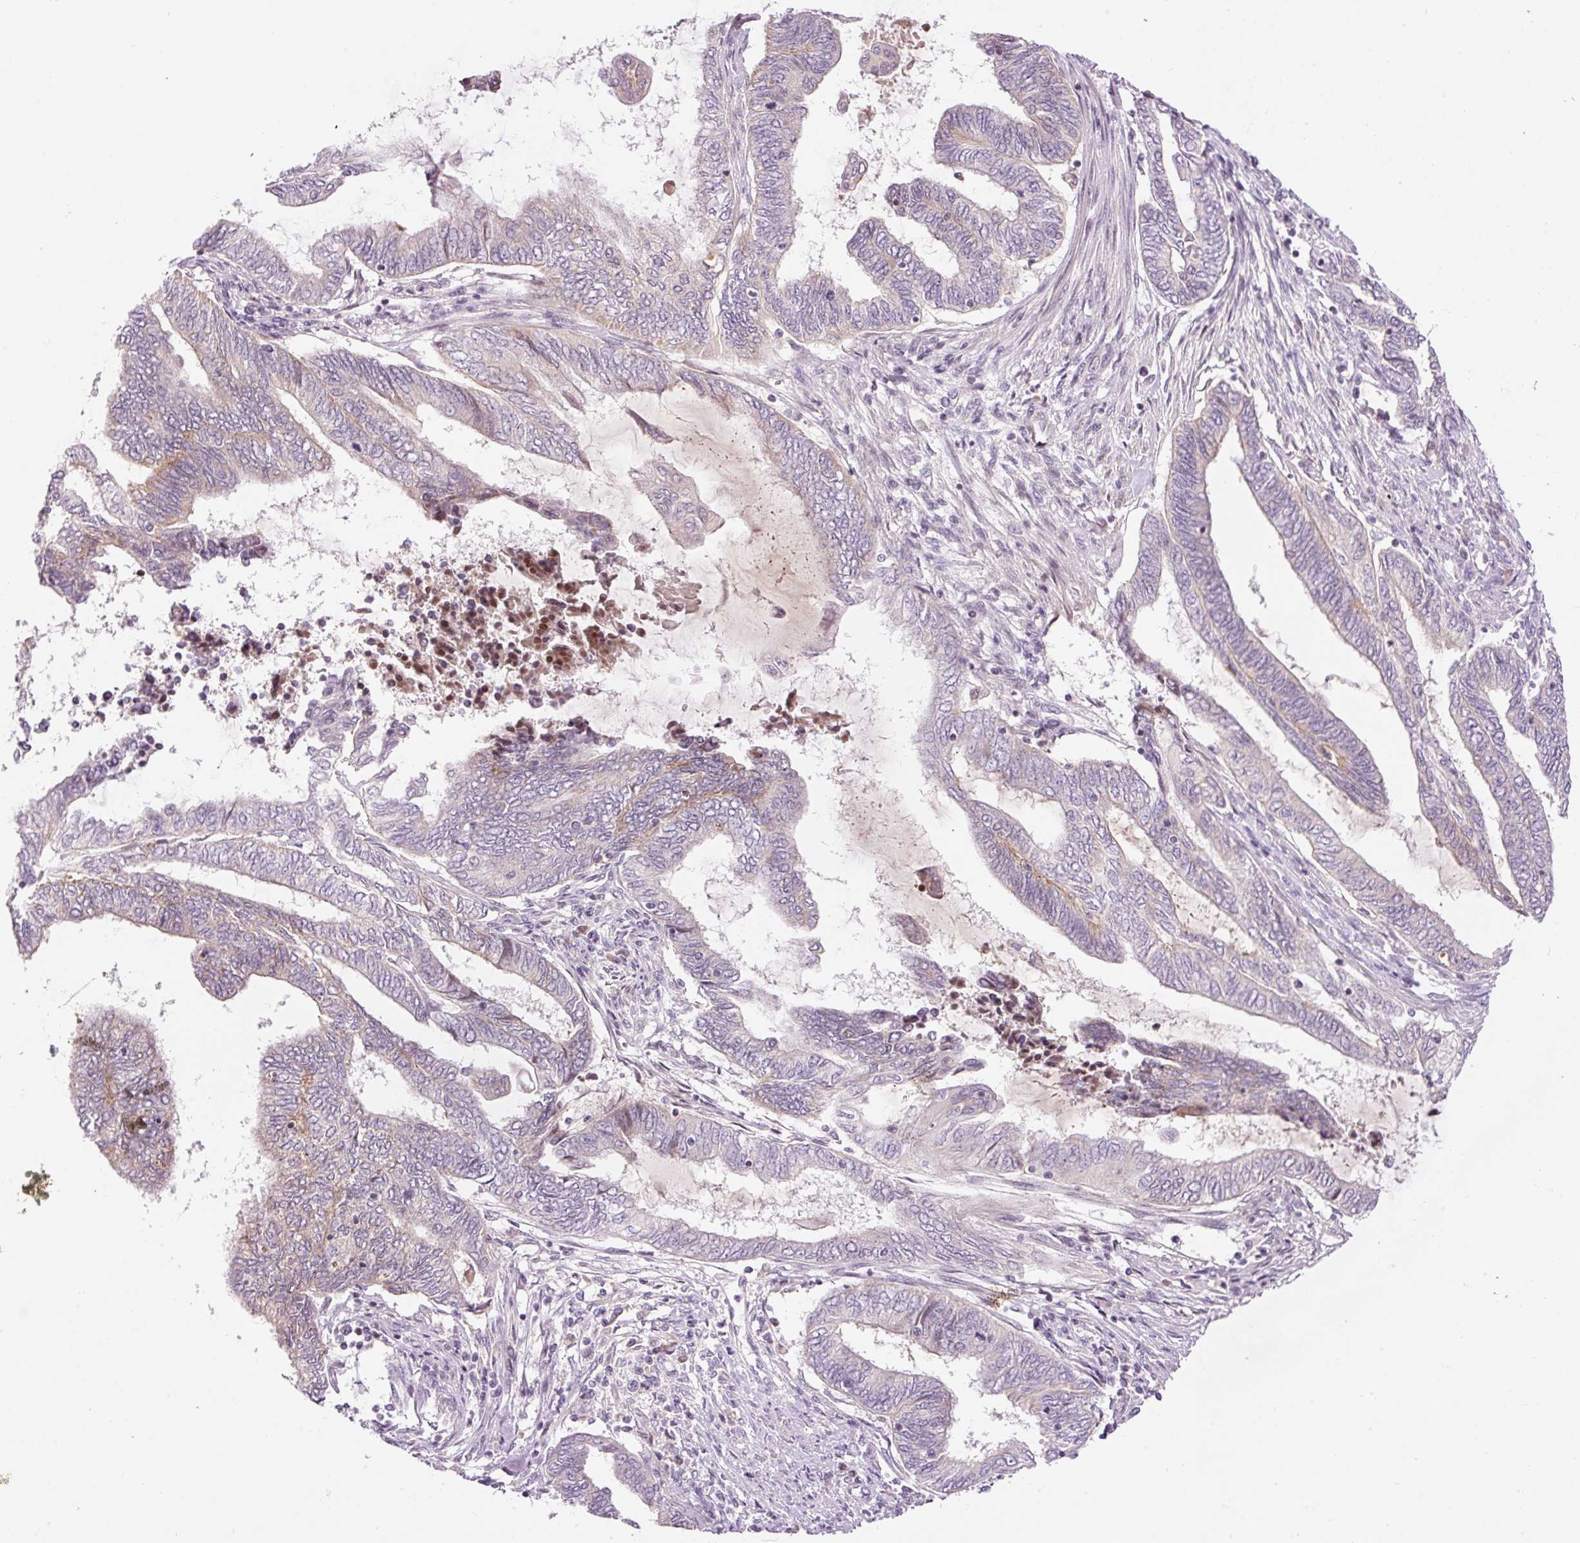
{"staining": {"intensity": "negative", "quantity": "none", "location": "none"}, "tissue": "endometrial cancer", "cell_type": "Tumor cells", "image_type": "cancer", "snomed": [{"axis": "morphology", "description": "Adenocarcinoma, NOS"}, {"axis": "topography", "description": "Uterus"}, {"axis": "topography", "description": "Endometrium"}], "caption": "Human adenocarcinoma (endometrial) stained for a protein using IHC exhibits no staining in tumor cells.", "gene": "ABHD11", "patient": {"sex": "female", "age": 70}}